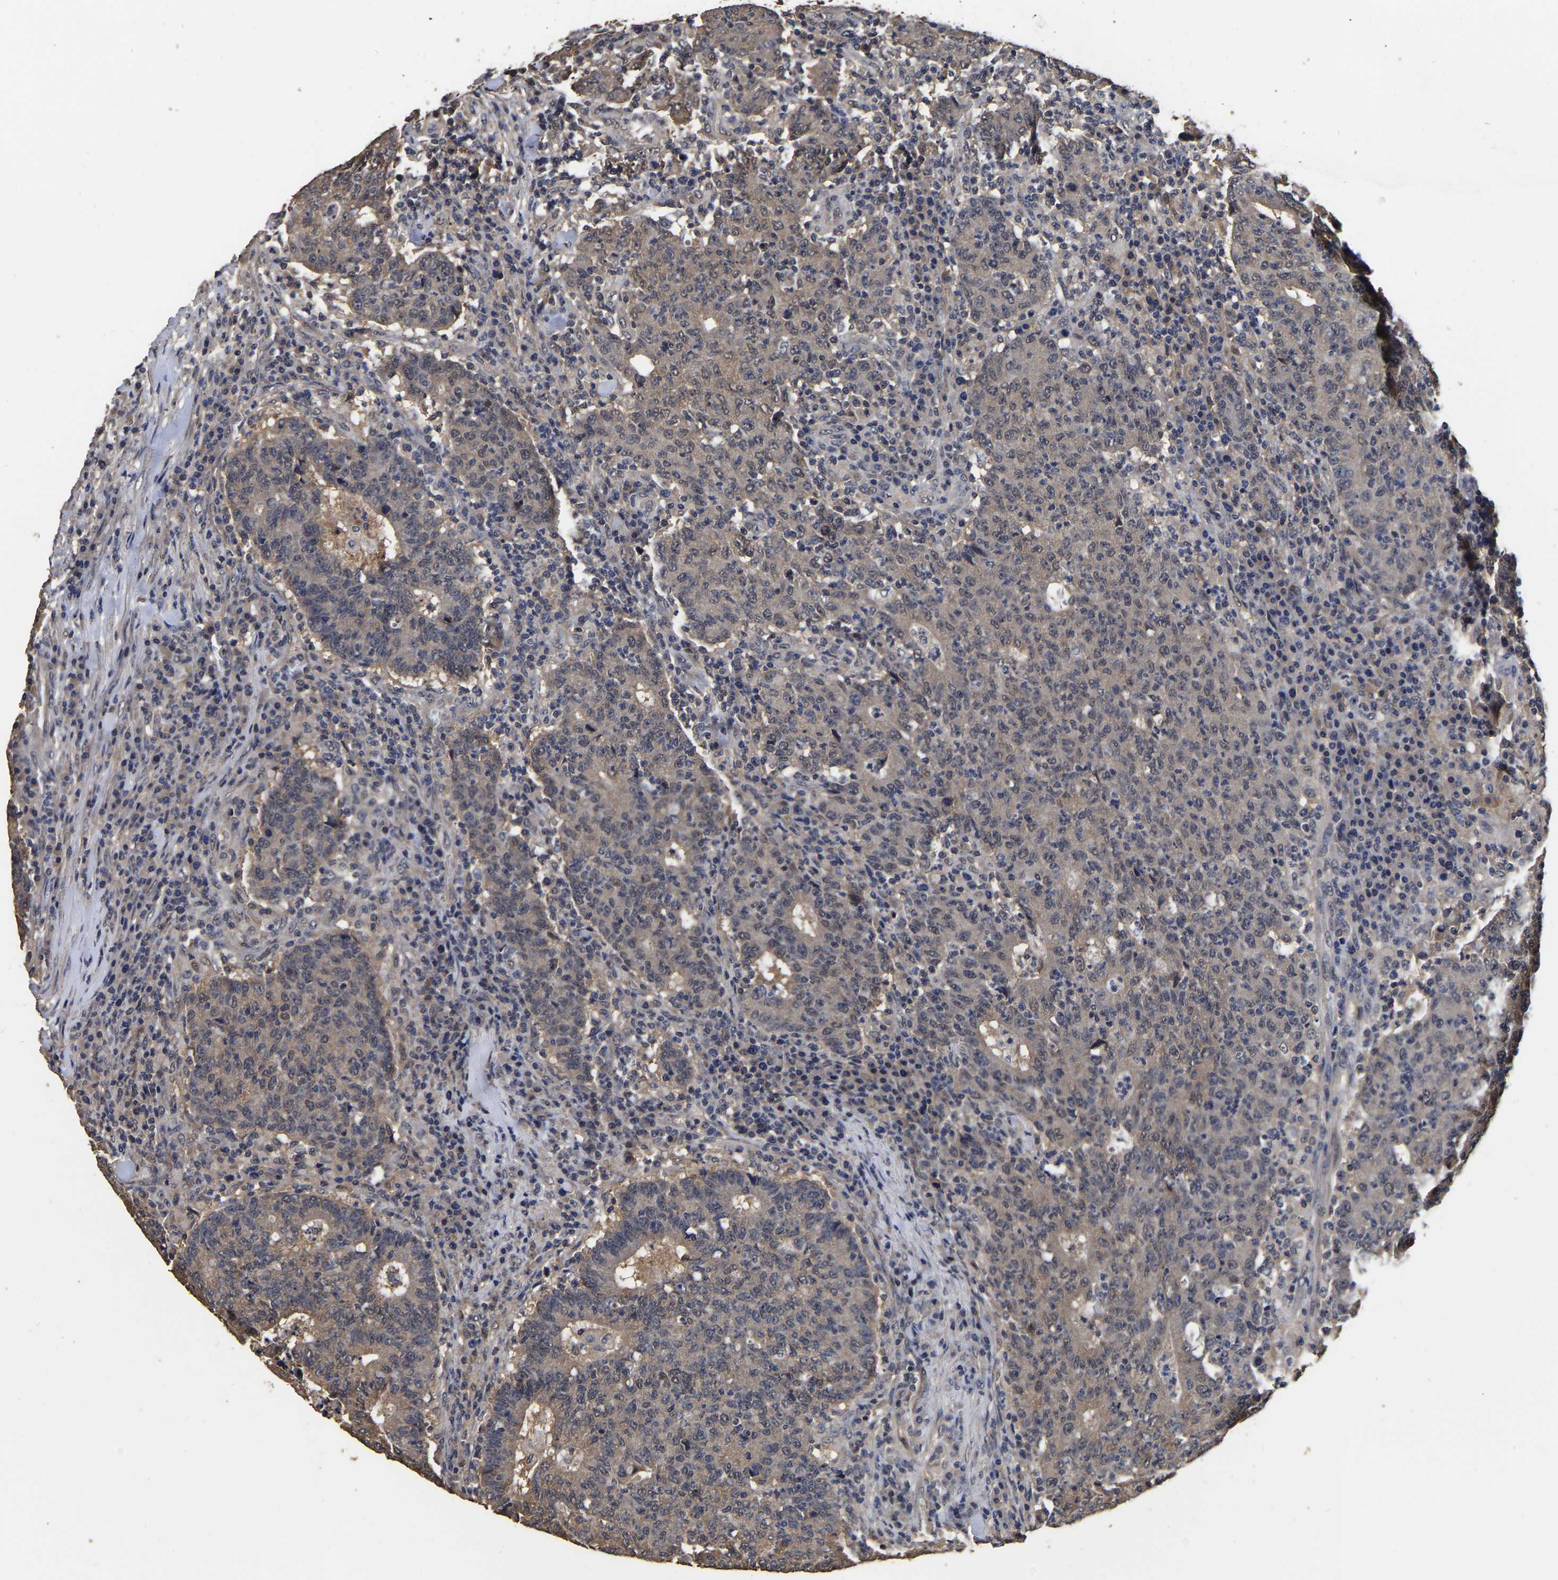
{"staining": {"intensity": "weak", "quantity": ">75%", "location": "cytoplasmic/membranous"}, "tissue": "colorectal cancer", "cell_type": "Tumor cells", "image_type": "cancer", "snomed": [{"axis": "morphology", "description": "Adenocarcinoma, NOS"}, {"axis": "topography", "description": "Colon"}], "caption": "This image reveals immunohistochemistry (IHC) staining of human colorectal cancer, with low weak cytoplasmic/membranous expression in about >75% of tumor cells.", "gene": "STK32C", "patient": {"sex": "female", "age": 75}}